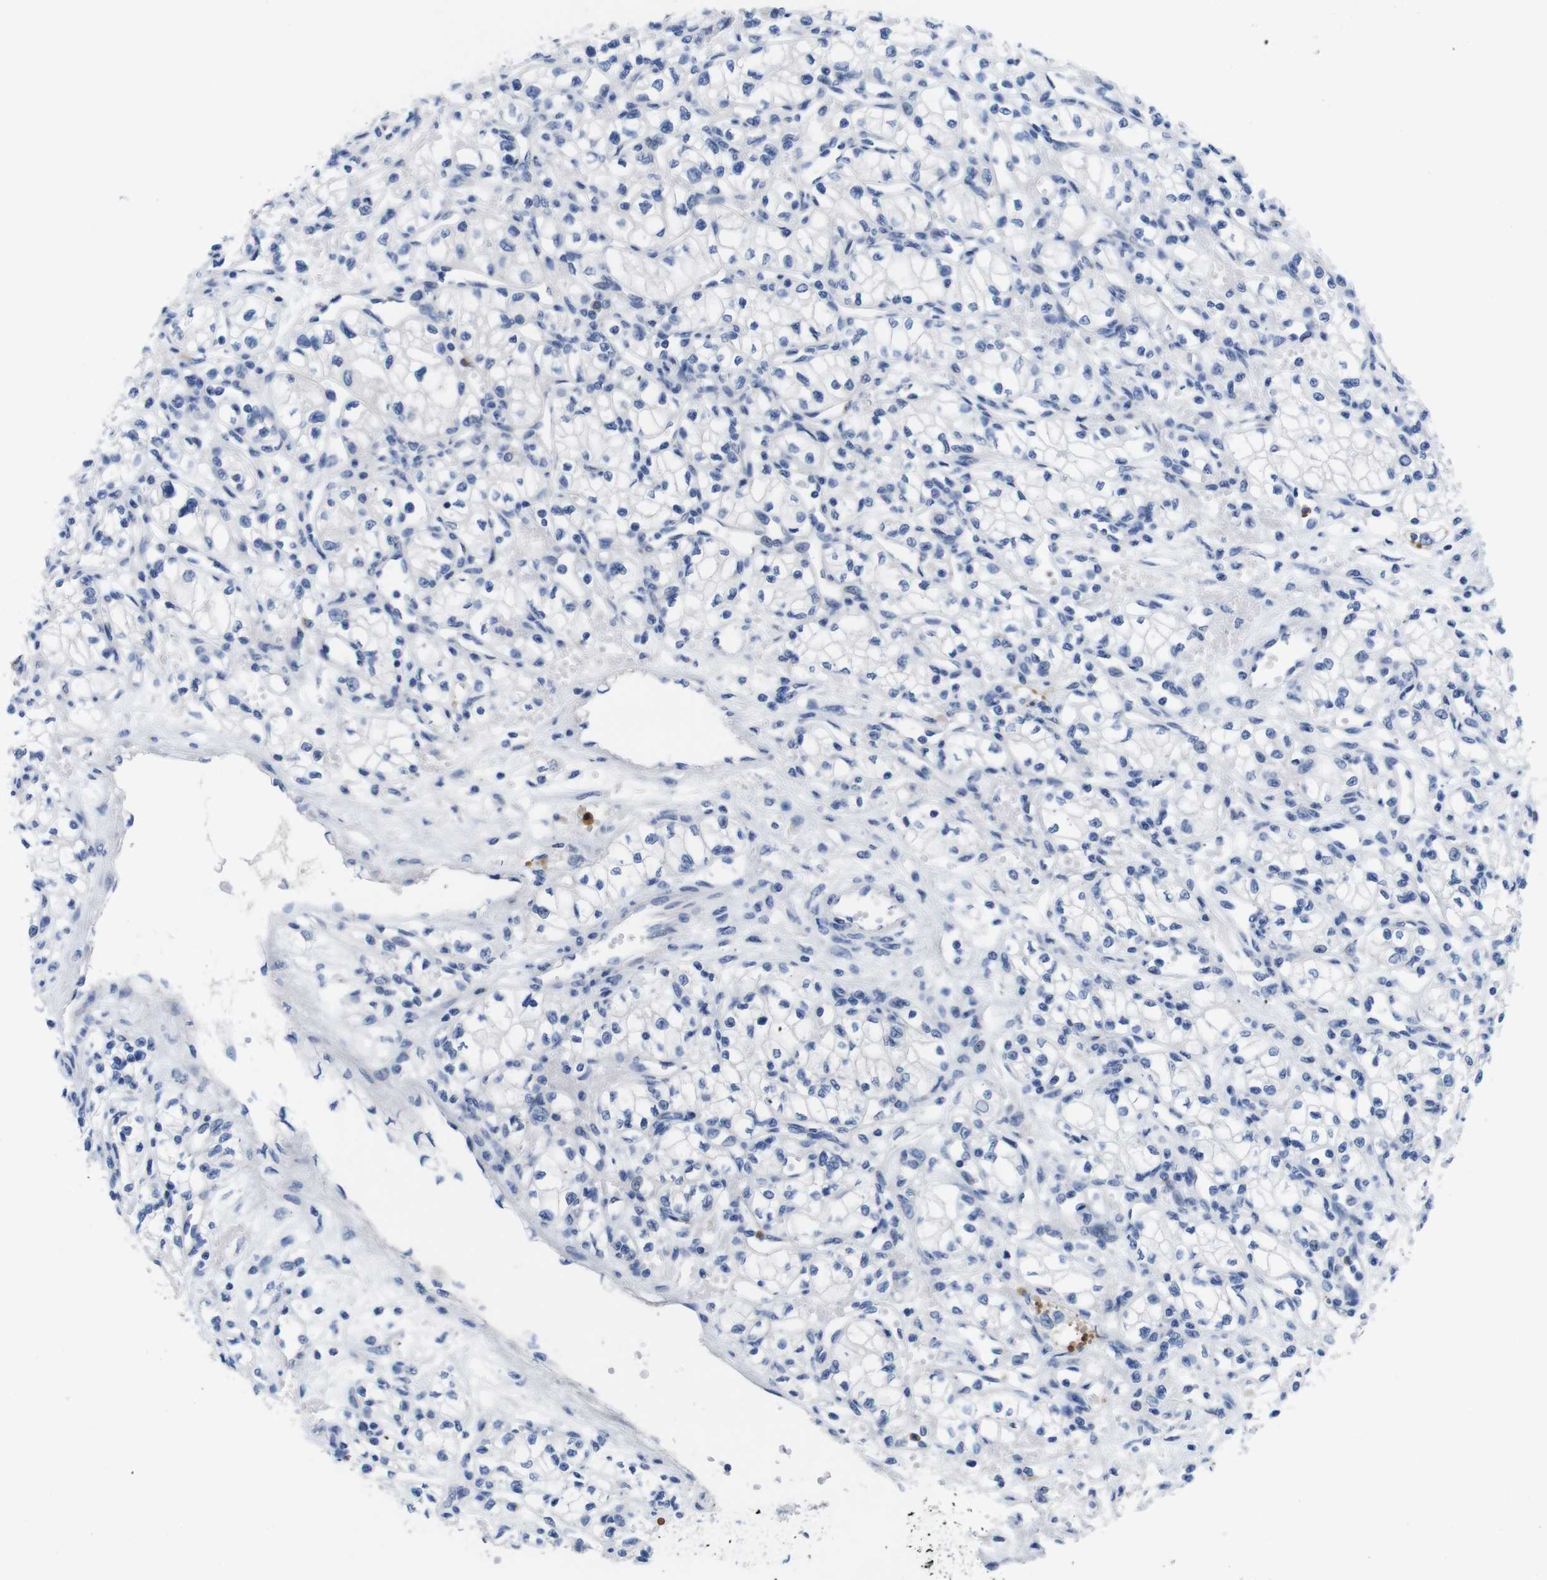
{"staining": {"intensity": "negative", "quantity": "none", "location": "none"}, "tissue": "renal cancer", "cell_type": "Tumor cells", "image_type": "cancer", "snomed": [{"axis": "morphology", "description": "Normal tissue, NOS"}, {"axis": "morphology", "description": "Adenocarcinoma, NOS"}, {"axis": "topography", "description": "Kidney"}], "caption": "This image is of renal adenocarcinoma stained with immunohistochemistry to label a protein in brown with the nuclei are counter-stained blue. There is no expression in tumor cells.", "gene": "C1RL", "patient": {"sex": "male", "age": 59}}